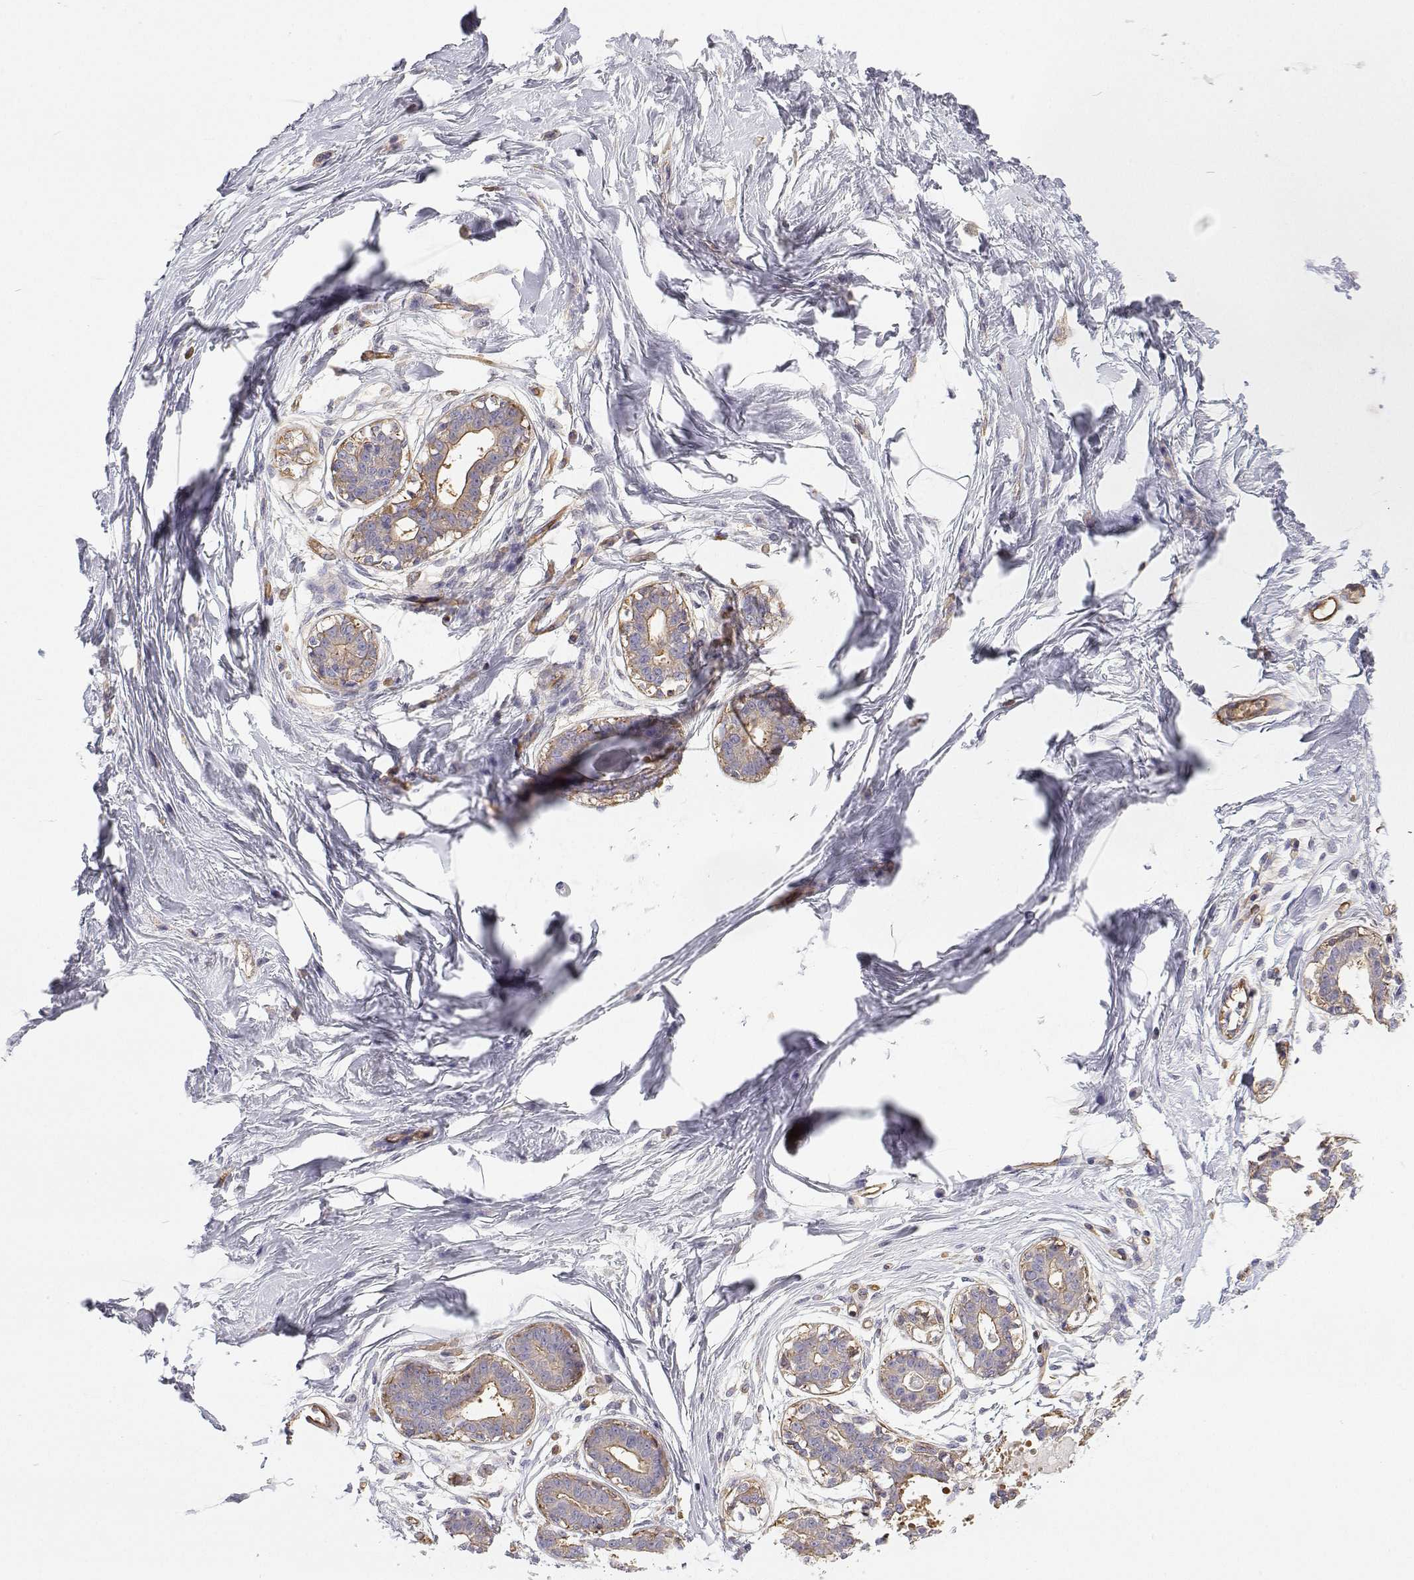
{"staining": {"intensity": "weak", "quantity": "<25%", "location": "cytoplasmic/membranous"}, "tissue": "breast", "cell_type": "Adipocytes", "image_type": "normal", "snomed": [{"axis": "morphology", "description": "Normal tissue, NOS"}, {"axis": "topography", "description": "Breast"}], "caption": "The histopathology image shows no significant positivity in adipocytes of breast. (Brightfield microscopy of DAB IHC at high magnification).", "gene": "MYH9", "patient": {"sex": "female", "age": 45}}